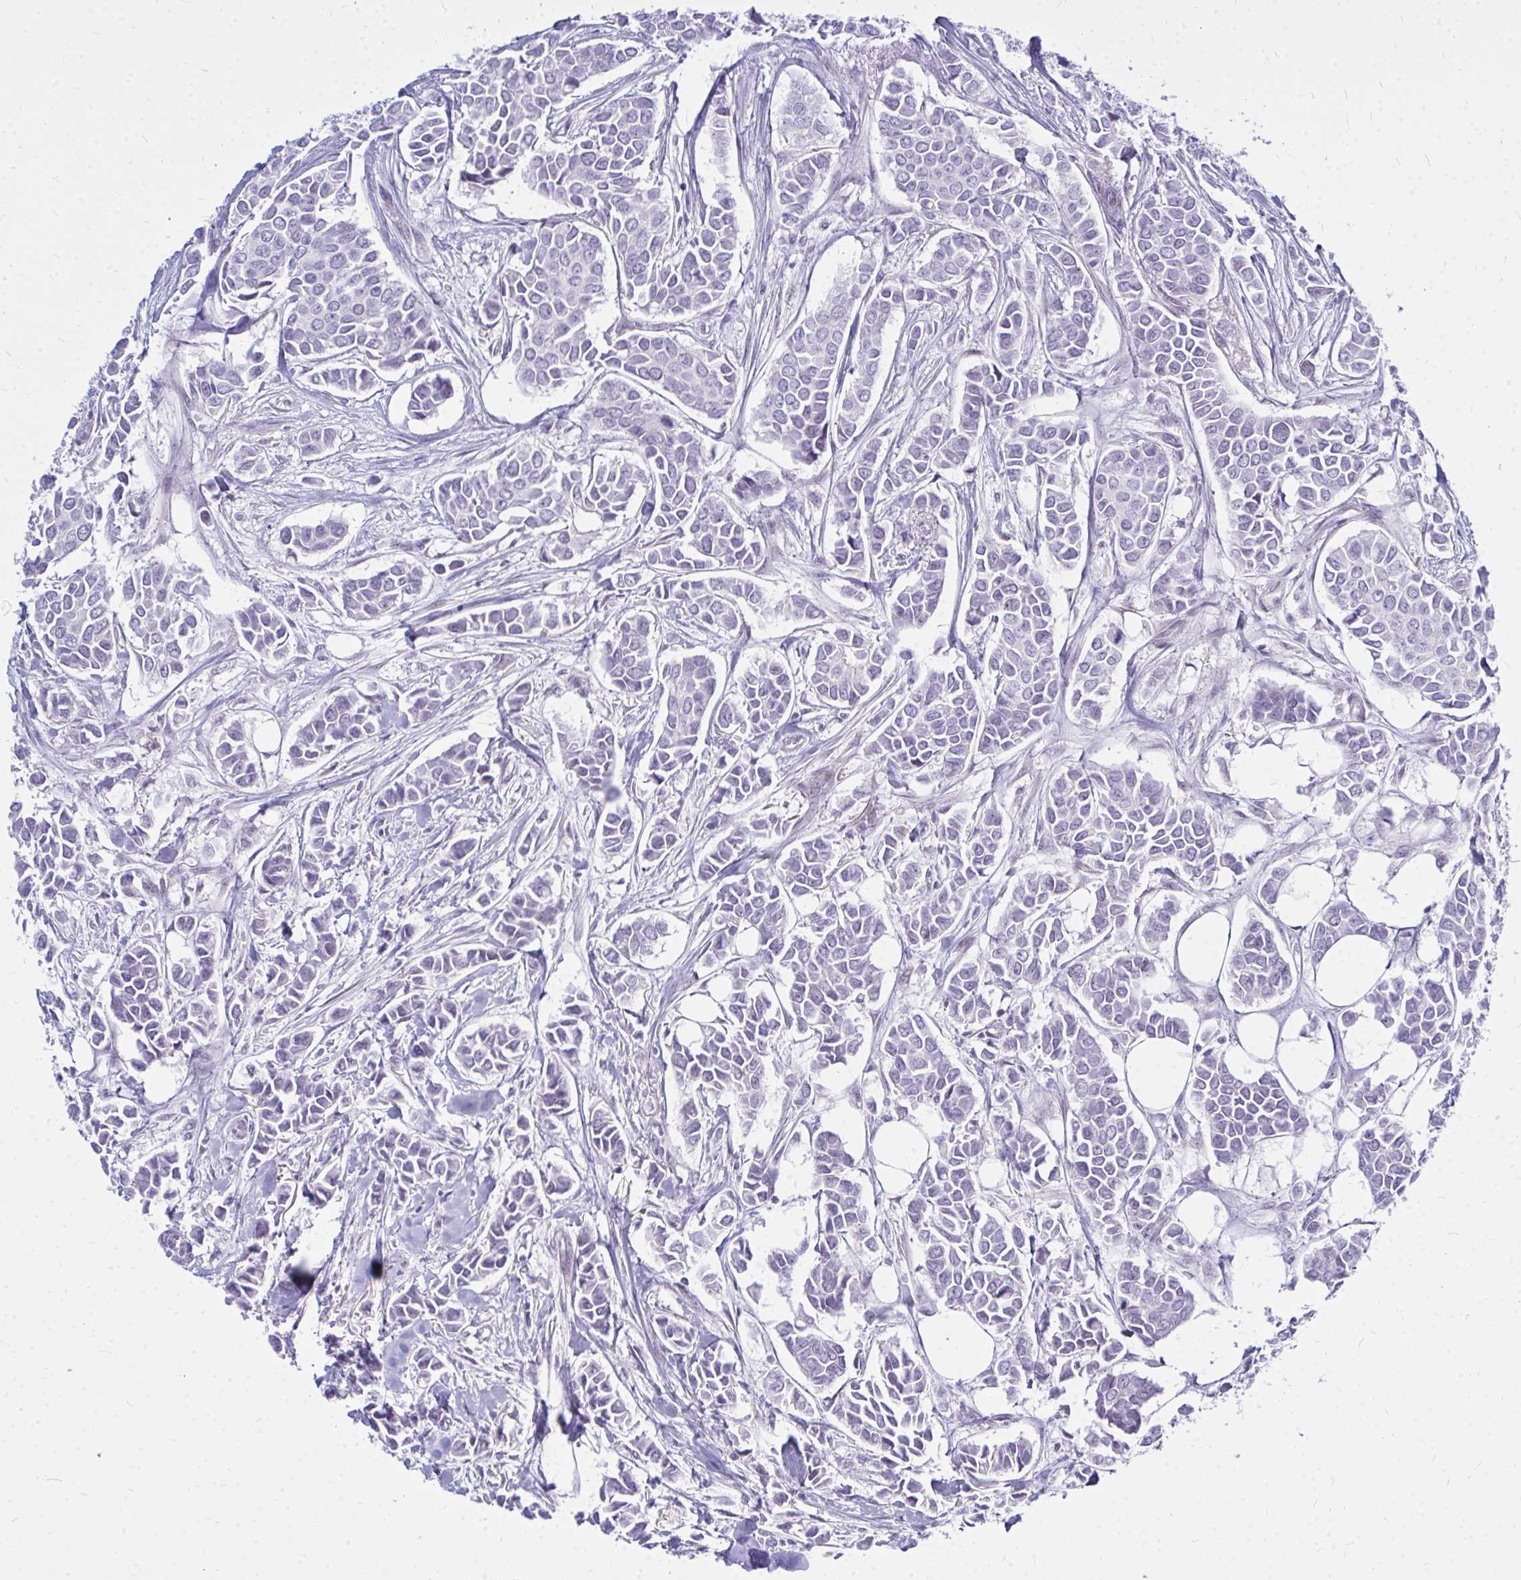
{"staining": {"intensity": "negative", "quantity": "none", "location": "none"}, "tissue": "breast cancer", "cell_type": "Tumor cells", "image_type": "cancer", "snomed": [{"axis": "morphology", "description": "Duct carcinoma"}, {"axis": "topography", "description": "Breast"}], "caption": "Immunohistochemistry (IHC) photomicrograph of neoplastic tissue: infiltrating ductal carcinoma (breast) stained with DAB demonstrates no significant protein positivity in tumor cells.", "gene": "ZSCAN25", "patient": {"sex": "female", "age": 84}}